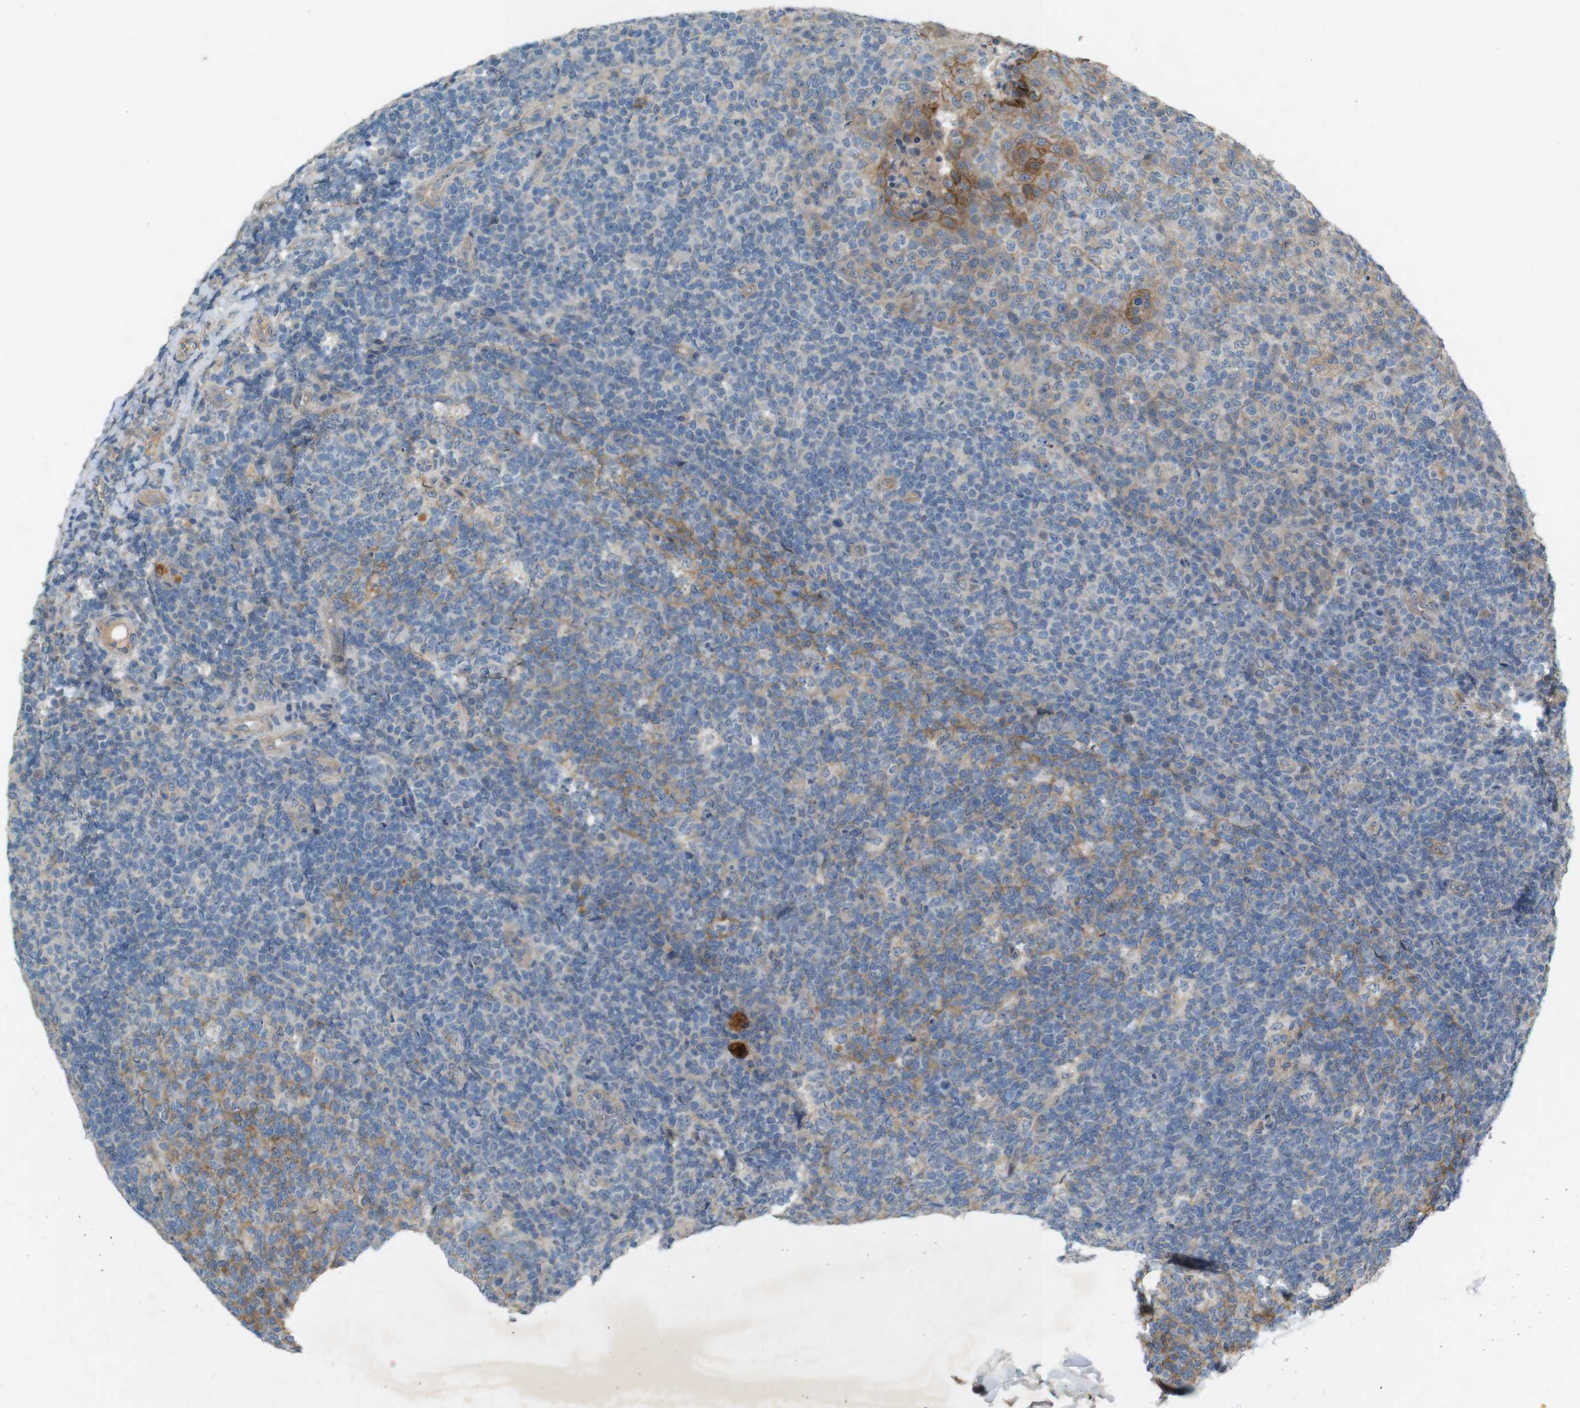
{"staining": {"intensity": "moderate", "quantity": "25%-75%", "location": "cytoplasmic/membranous"}, "tissue": "tonsil", "cell_type": "Germinal center cells", "image_type": "normal", "snomed": [{"axis": "morphology", "description": "Normal tissue, NOS"}, {"axis": "topography", "description": "Tonsil"}], "caption": "A photomicrograph of human tonsil stained for a protein displays moderate cytoplasmic/membranous brown staining in germinal center cells.", "gene": "PVR", "patient": {"sex": "male", "age": 17}}